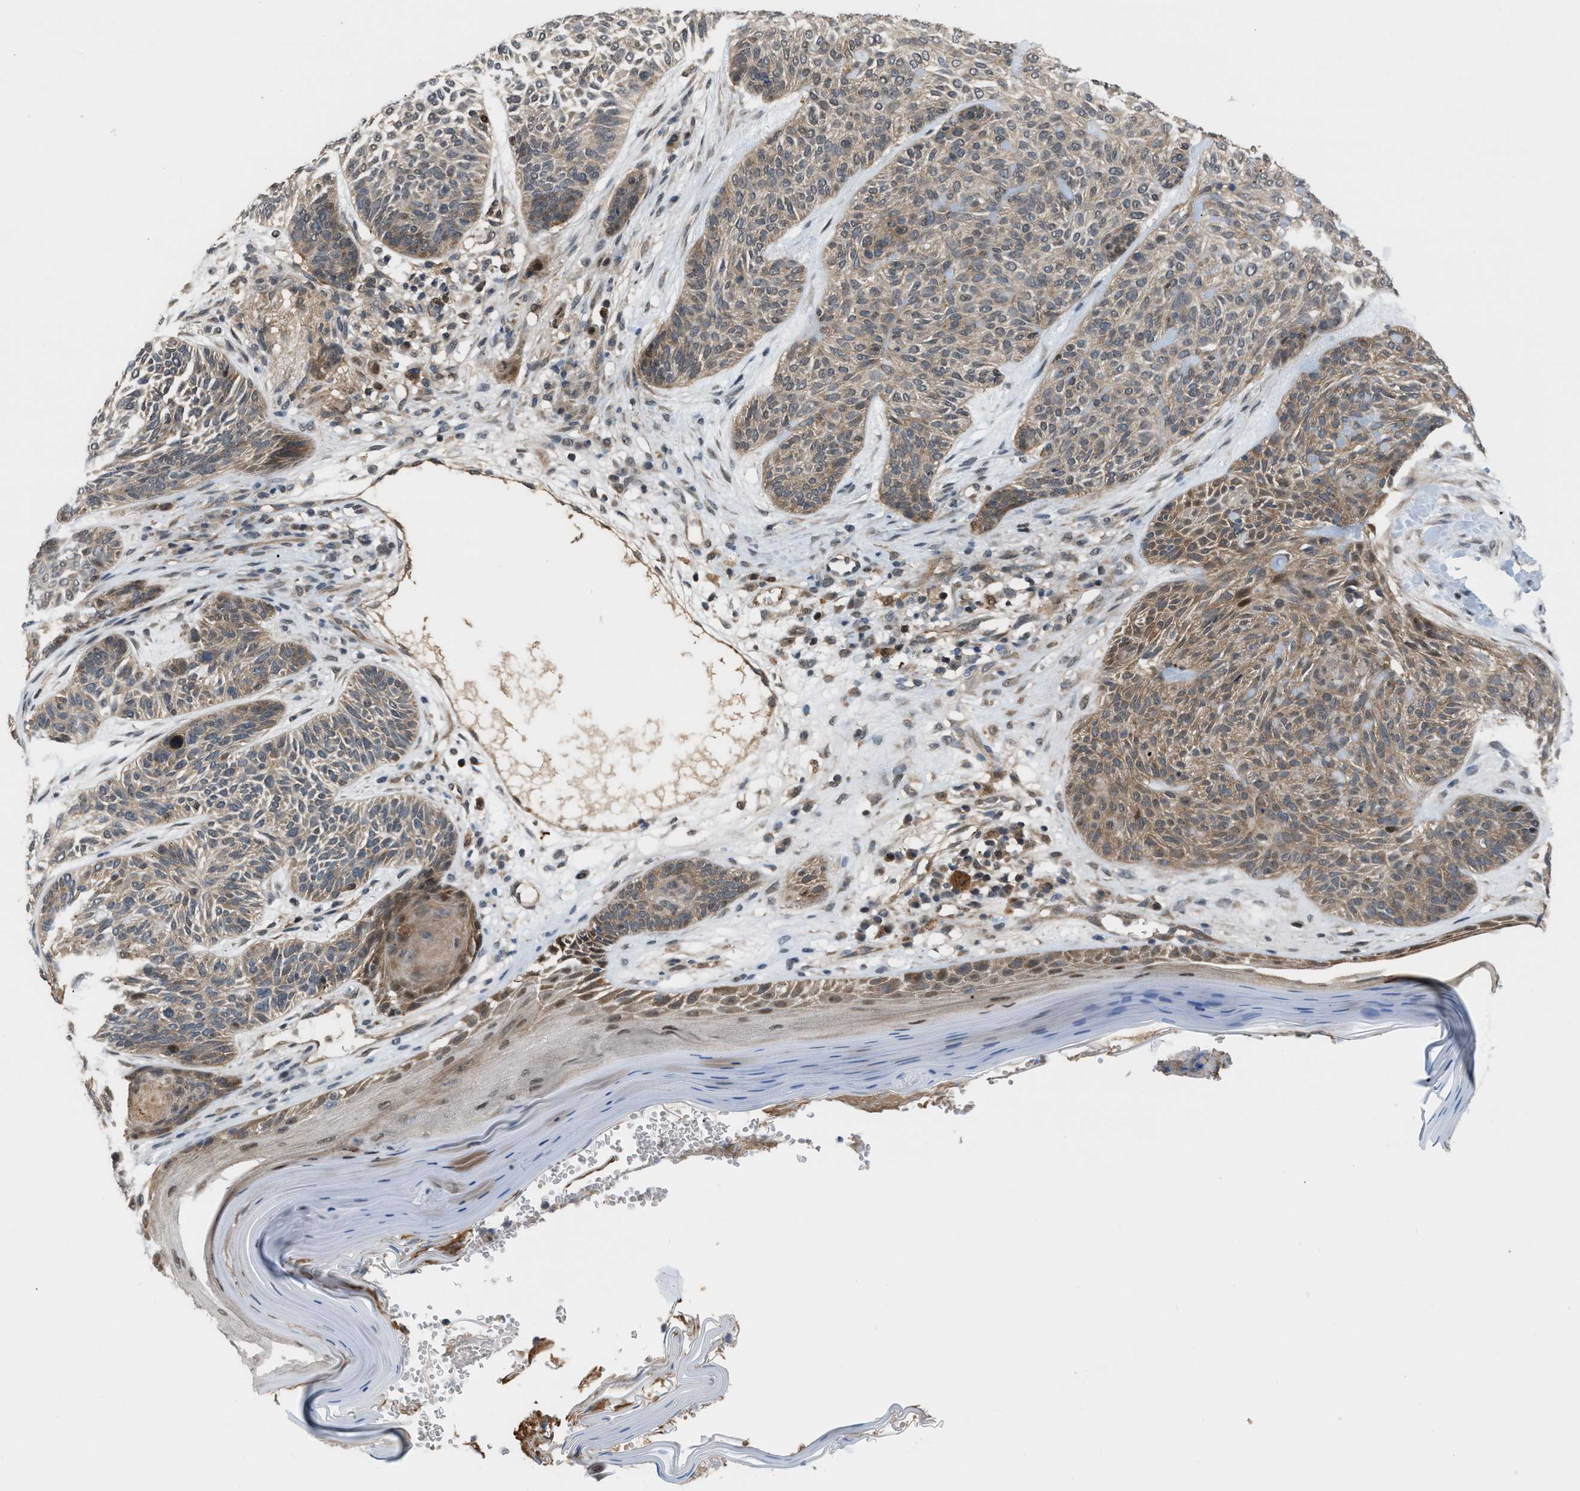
{"staining": {"intensity": "weak", "quantity": ">75%", "location": "cytoplasmic/membranous,nuclear"}, "tissue": "skin cancer", "cell_type": "Tumor cells", "image_type": "cancer", "snomed": [{"axis": "morphology", "description": "Basal cell carcinoma"}, {"axis": "topography", "description": "Skin"}], "caption": "A micrograph of human skin cancer (basal cell carcinoma) stained for a protein shows weak cytoplasmic/membranous and nuclear brown staining in tumor cells.", "gene": "RFFL", "patient": {"sex": "male", "age": 55}}